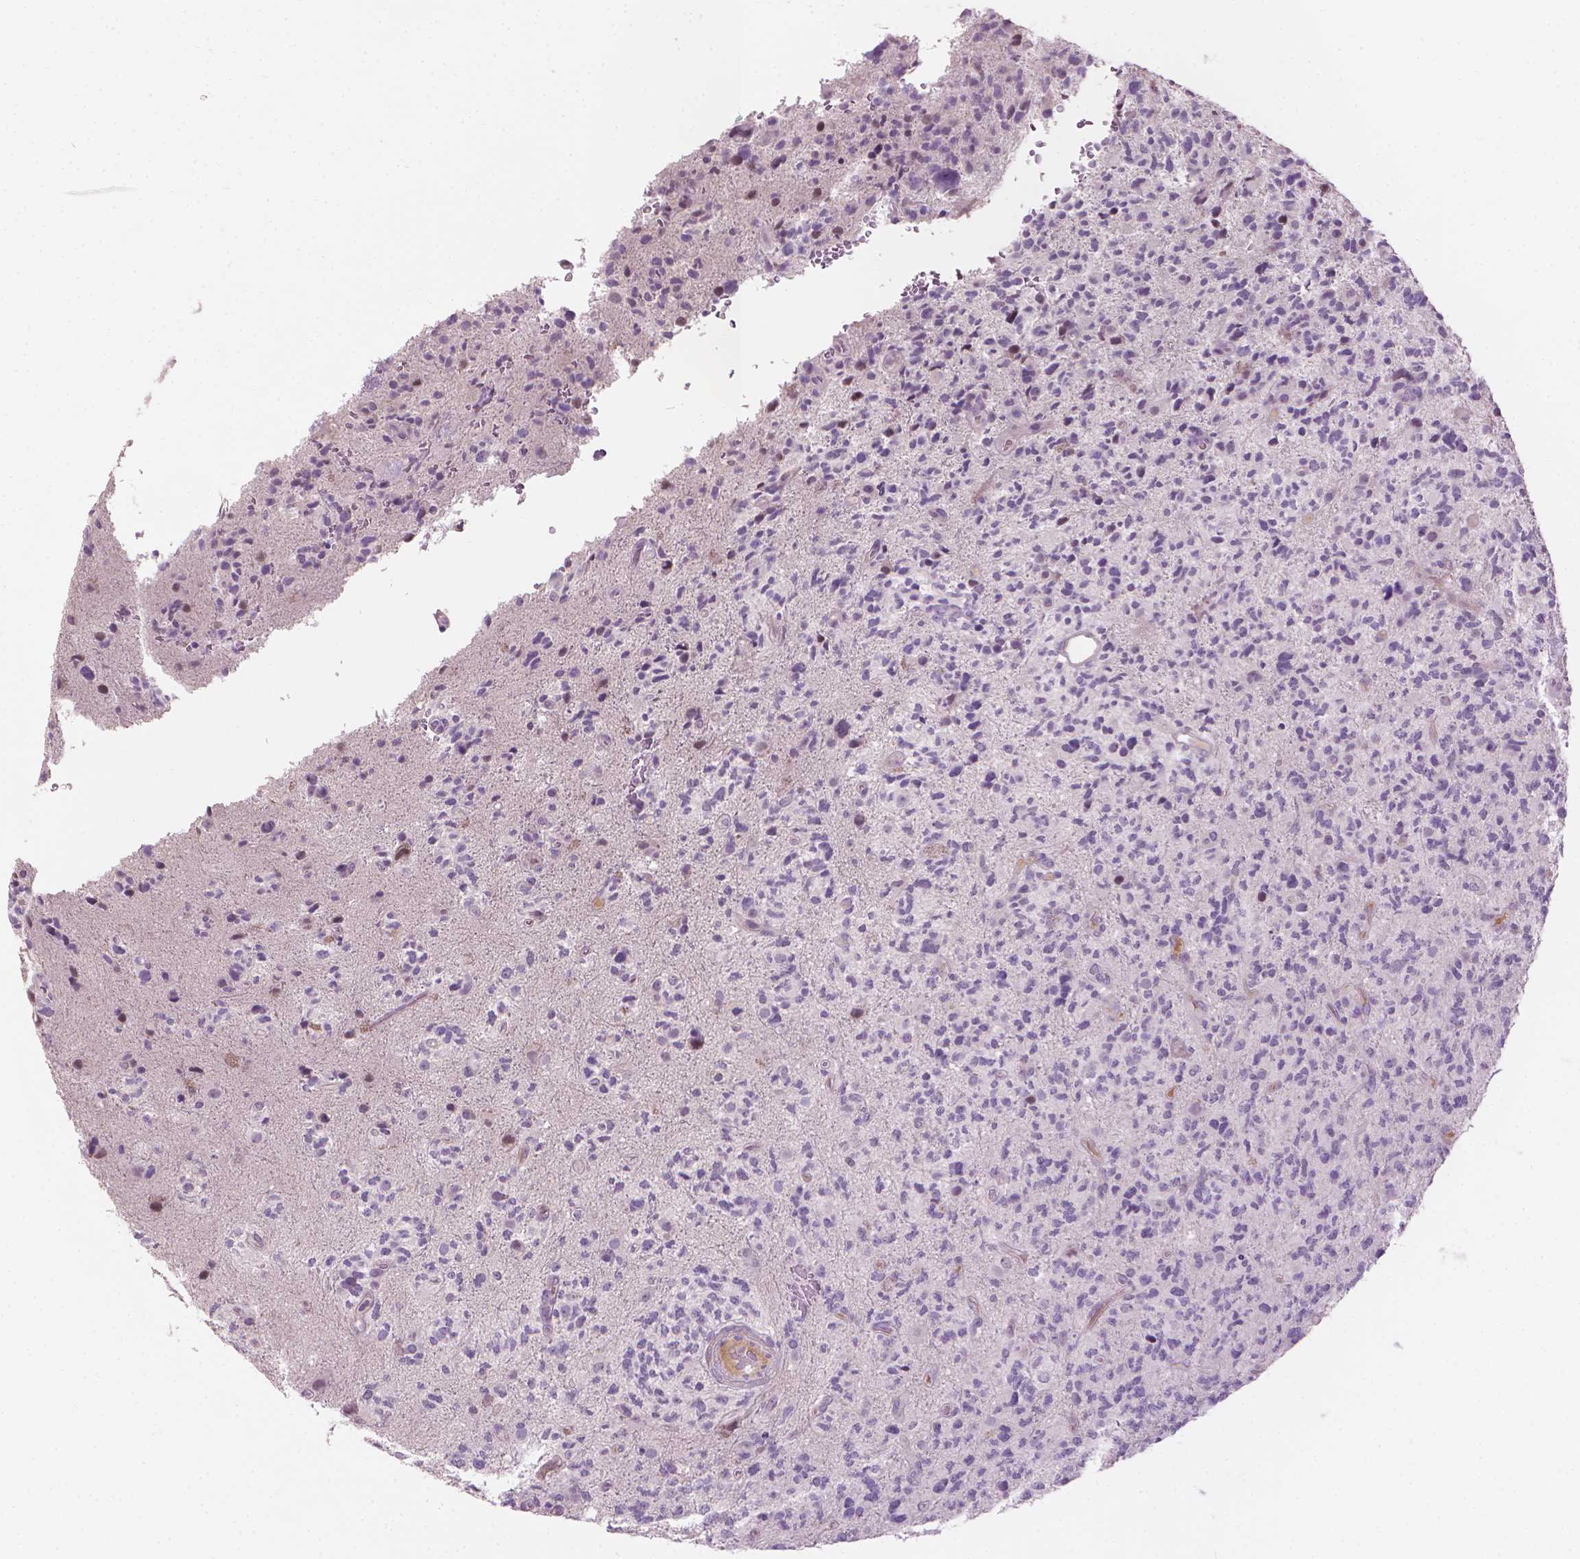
{"staining": {"intensity": "negative", "quantity": "none", "location": "none"}, "tissue": "glioma", "cell_type": "Tumor cells", "image_type": "cancer", "snomed": [{"axis": "morphology", "description": "Glioma, malignant, High grade"}, {"axis": "topography", "description": "Brain"}], "caption": "Immunohistochemical staining of malignant glioma (high-grade) exhibits no significant staining in tumor cells.", "gene": "SAXO2", "patient": {"sex": "female", "age": 71}}